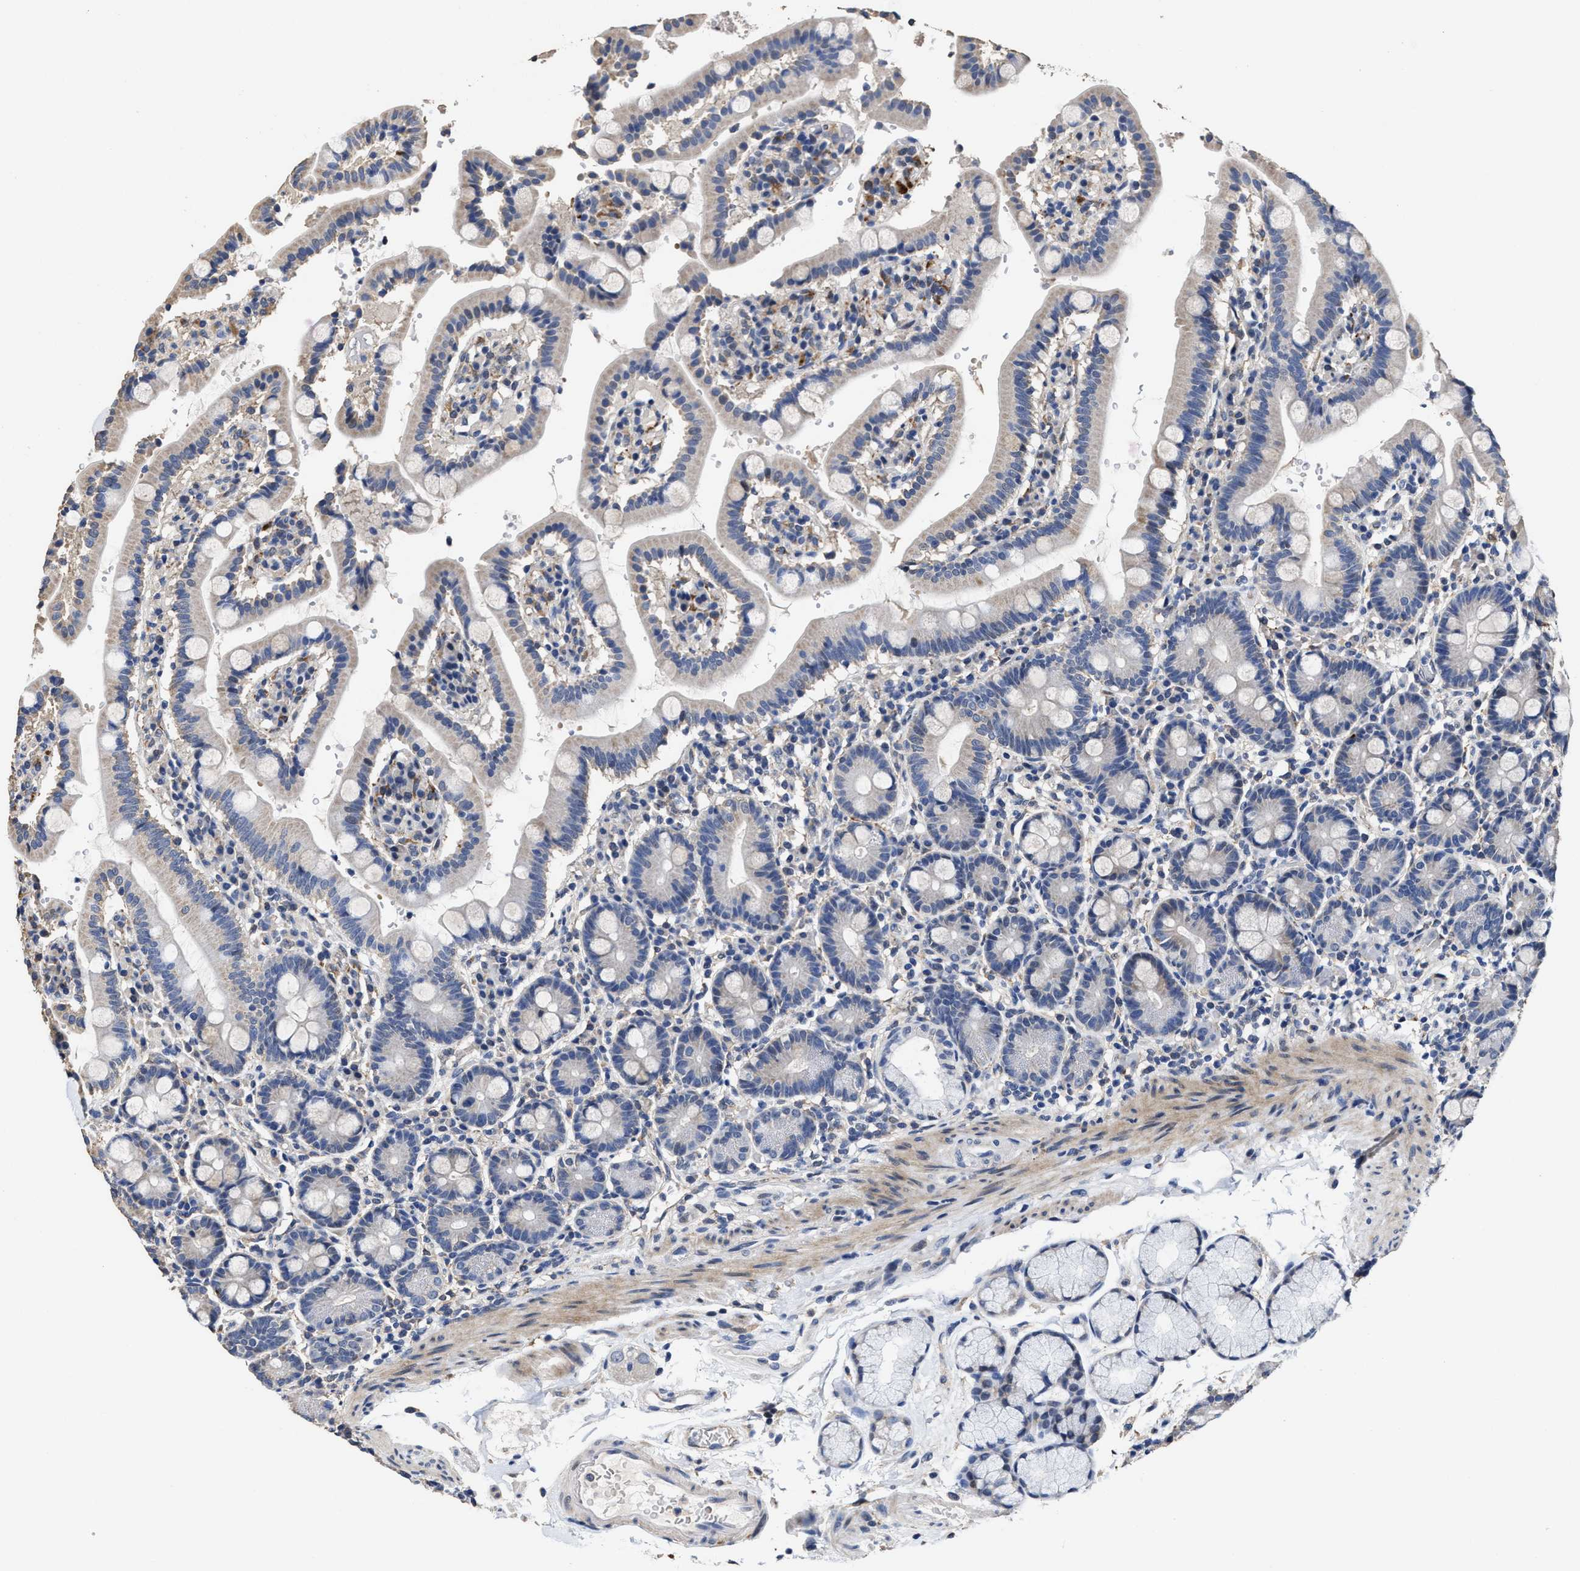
{"staining": {"intensity": "moderate", "quantity": "<25%", "location": "cytoplasmic/membranous"}, "tissue": "duodenum", "cell_type": "Glandular cells", "image_type": "normal", "snomed": [{"axis": "morphology", "description": "Normal tissue, NOS"}, {"axis": "topography", "description": "Small intestine, NOS"}], "caption": "An immunohistochemistry (IHC) histopathology image of benign tissue is shown. Protein staining in brown labels moderate cytoplasmic/membranous positivity in duodenum within glandular cells.", "gene": "ZFAT", "patient": {"sex": "female", "age": 71}}